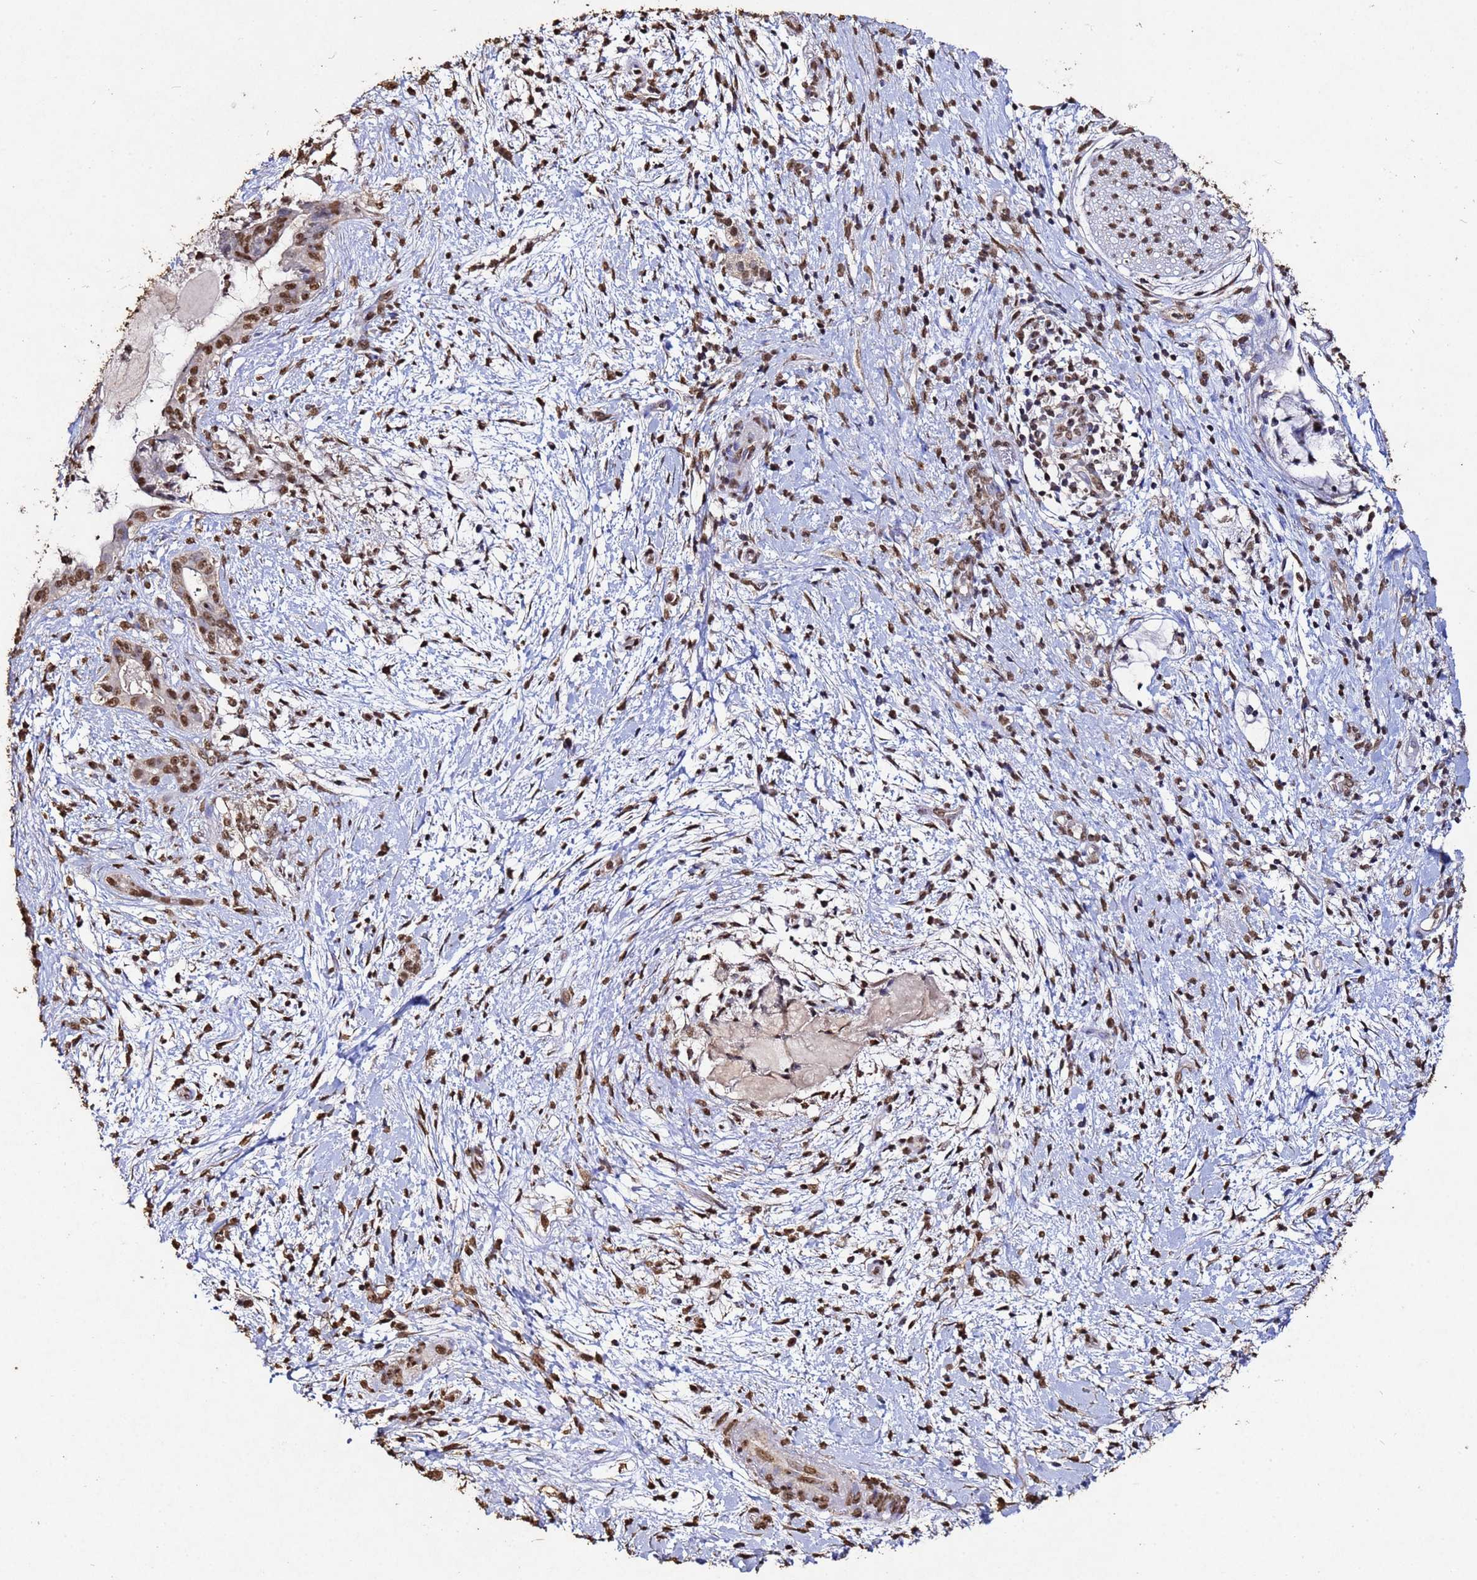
{"staining": {"intensity": "moderate", "quantity": ">75%", "location": "nuclear"}, "tissue": "pancreatic cancer", "cell_type": "Tumor cells", "image_type": "cancer", "snomed": [{"axis": "morphology", "description": "Adenocarcinoma, NOS"}, {"axis": "topography", "description": "Pancreas"}], "caption": "Tumor cells show medium levels of moderate nuclear staining in approximately >75% of cells in pancreatic cancer.", "gene": "MYOCD", "patient": {"sex": "female", "age": 61}}